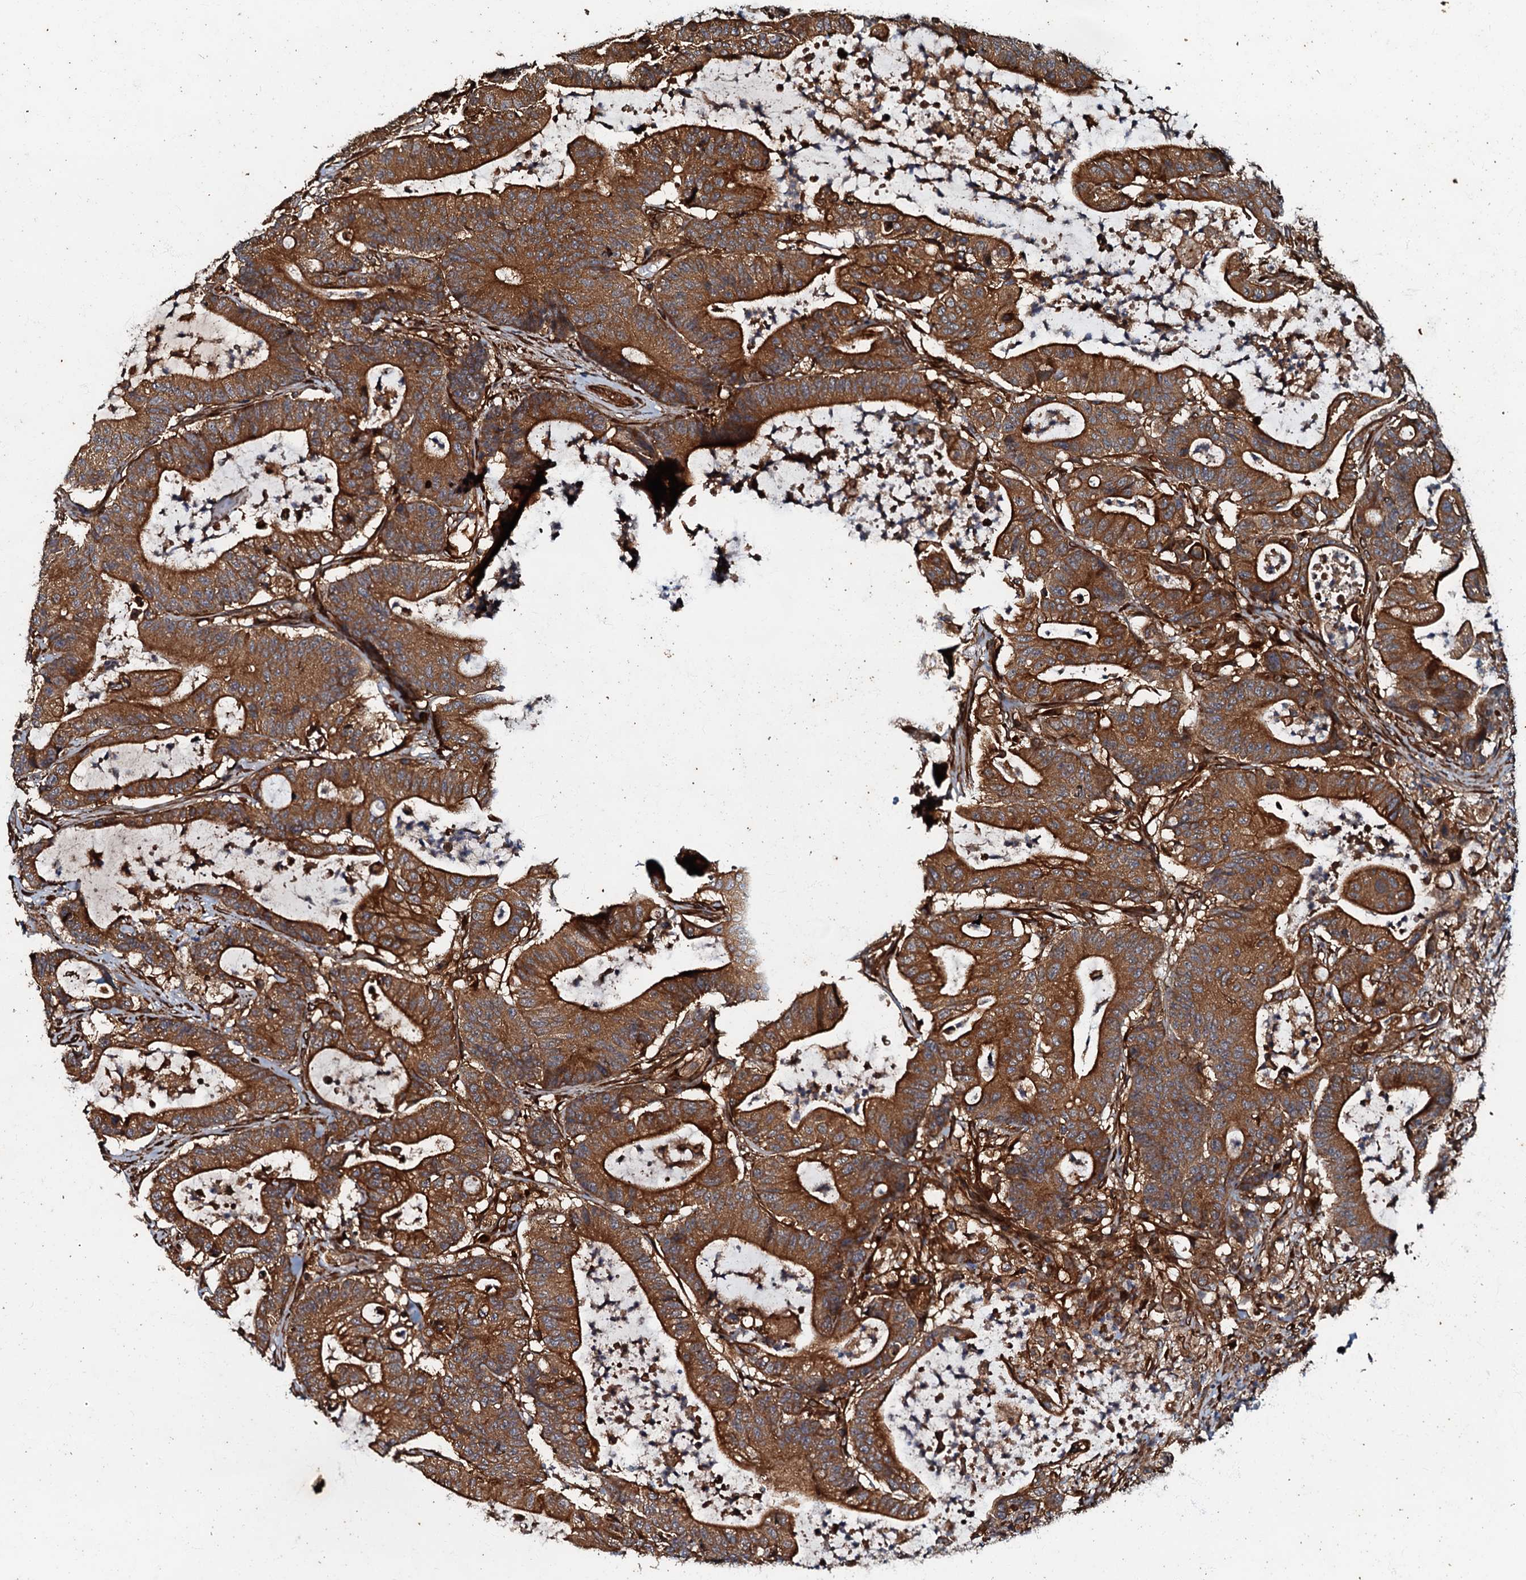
{"staining": {"intensity": "strong", "quantity": ">75%", "location": "cytoplasmic/membranous"}, "tissue": "colorectal cancer", "cell_type": "Tumor cells", "image_type": "cancer", "snomed": [{"axis": "morphology", "description": "Adenocarcinoma, NOS"}, {"axis": "topography", "description": "Colon"}], "caption": "IHC (DAB) staining of human colorectal adenocarcinoma exhibits strong cytoplasmic/membranous protein expression in approximately >75% of tumor cells. Using DAB (brown) and hematoxylin (blue) stains, captured at high magnification using brightfield microscopy.", "gene": "BLOC1S6", "patient": {"sex": "female", "age": 84}}